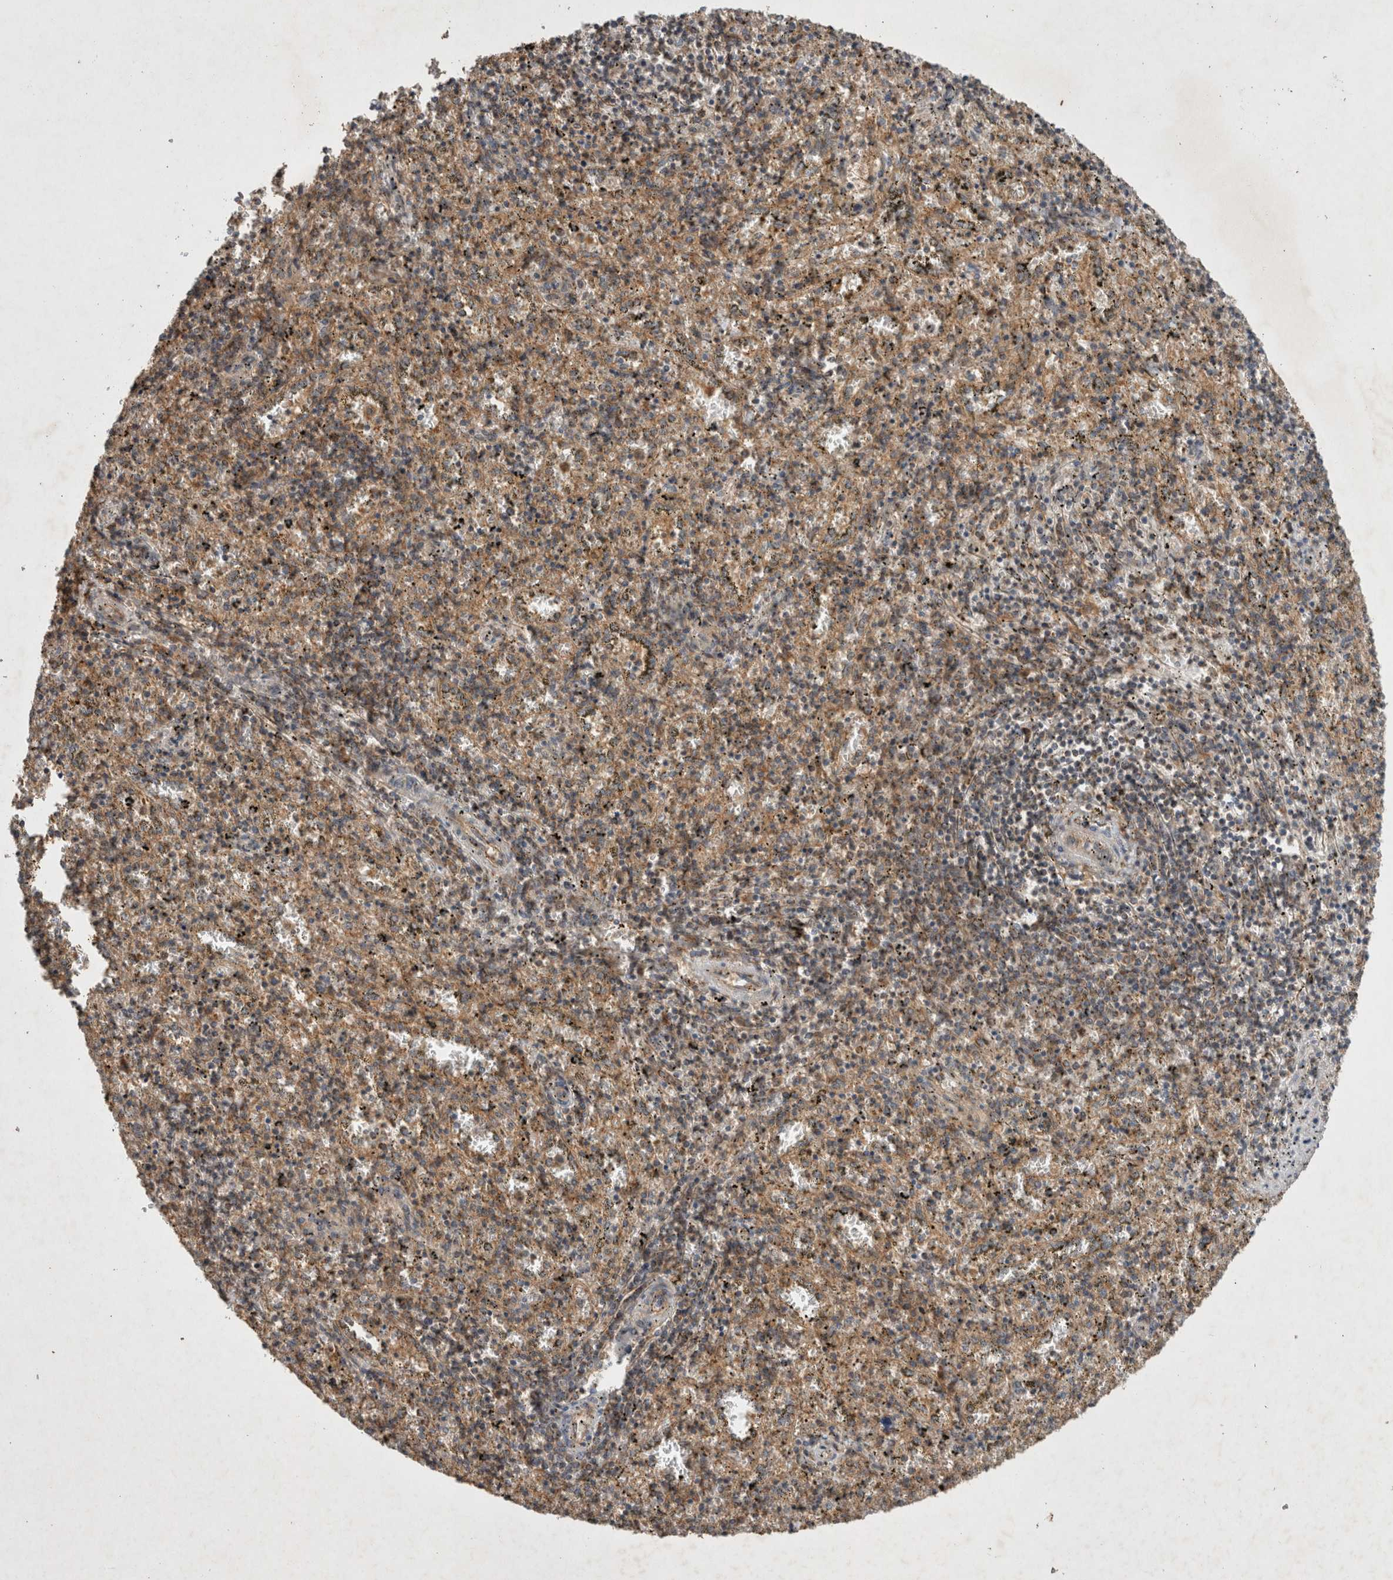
{"staining": {"intensity": "weak", "quantity": "25%-75%", "location": "cytoplasmic/membranous"}, "tissue": "spleen", "cell_type": "Cells in red pulp", "image_type": "normal", "snomed": [{"axis": "morphology", "description": "Normal tissue, NOS"}, {"axis": "topography", "description": "Spleen"}], "caption": "Immunohistochemical staining of normal spleen demonstrates weak cytoplasmic/membranous protein staining in approximately 25%-75% of cells in red pulp.", "gene": "SERAC1", "patient": {"sex": "male", "age": 11}}